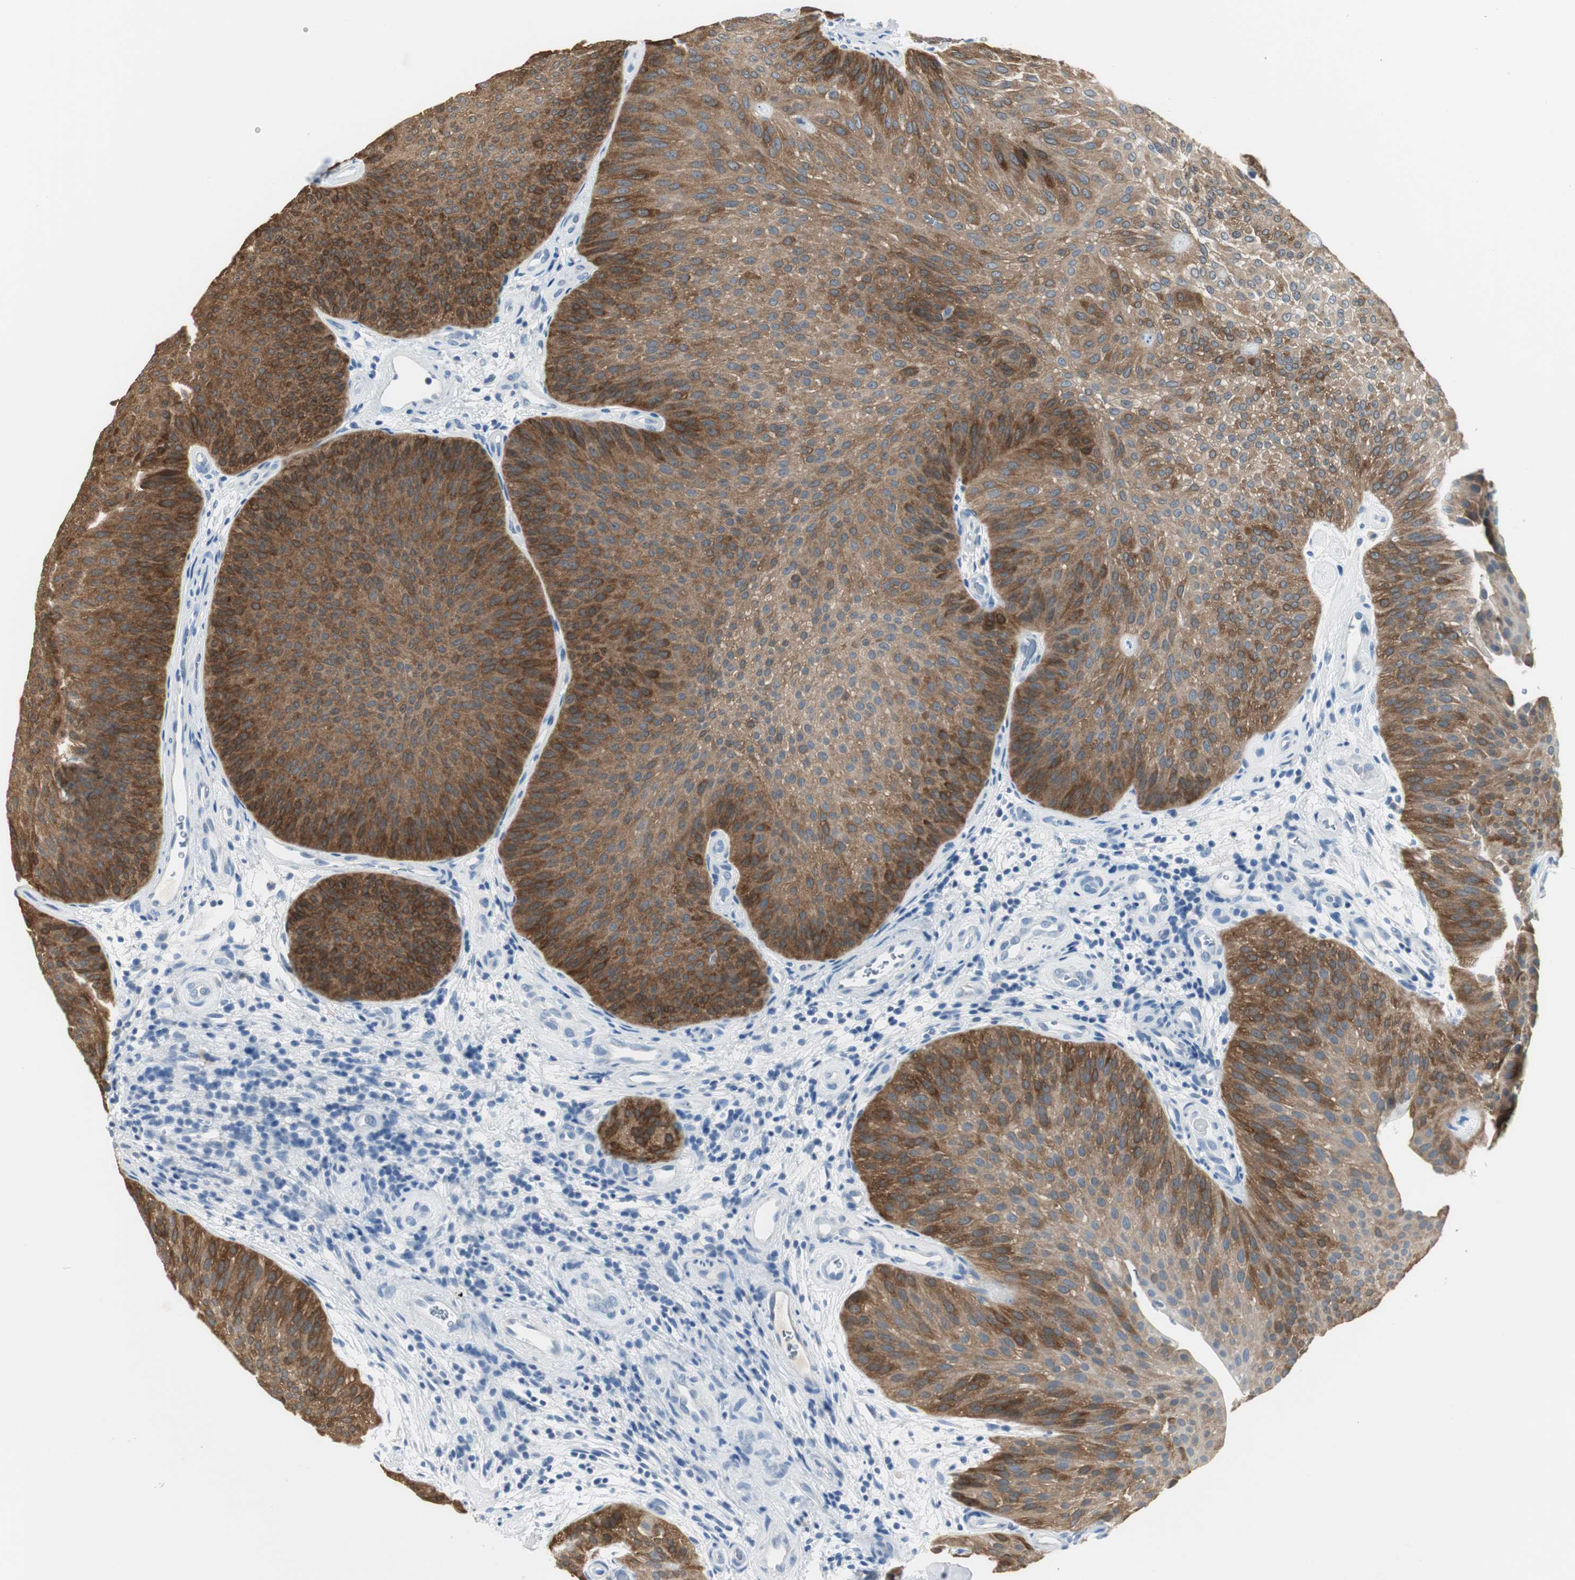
{"staining": {"intensity": "strong", "quantity": ">75%", "location": "cytoplasmic/membranous"}, "tissue": "urothelial cancer", "cell_type": "Tumor cells", "image_type": "cancer", "snomed": [{"axis": "morphology", "description": "Urothelial carcinoma, Low grade"}, {"axis": "topography", "description": "Urinary bladder"}], "caption": "The micrograph reveals a brown stain indicating the presence of a protein in the cytoplasmic/membranous of tumor cells in urothelial cancer.", "gene": "FBP1", "patient": {"sex": "female", "age": 60}}